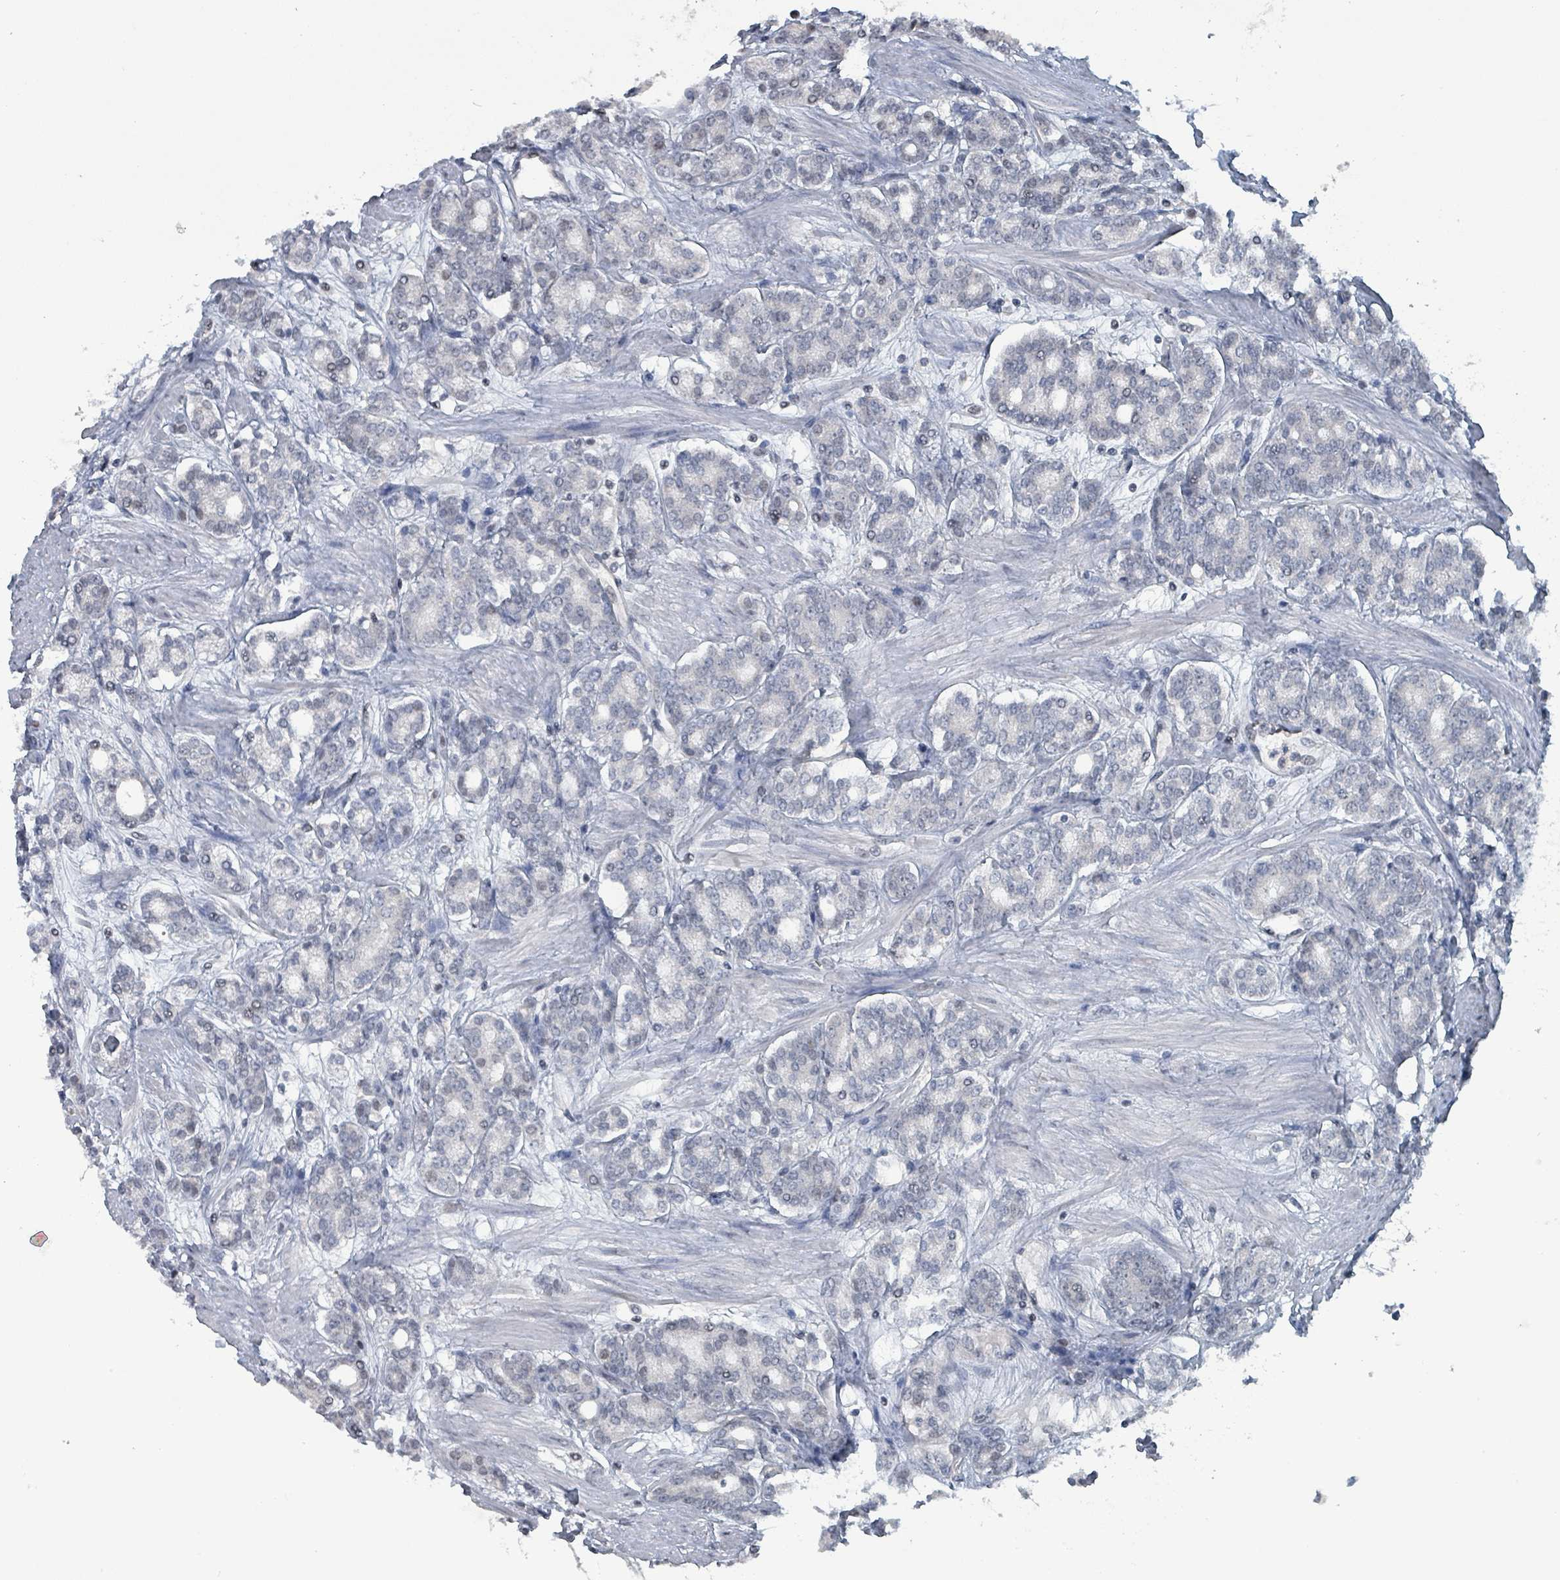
{"staining": {"intensity": "negative", "quantity": "none", "location": "none"}, "tissue": "prostate cancer", "cell_type": "Tumor cells", "image_type": "cancer", "snomed": [{"axis": "morphology", "description": "Adenocarcinoma, High grade"}, {"axis": "topography", "description": "Prostate"}], "caption": "A photomicrograph of prostate cancer stained for a protein exhibits no brown staining in tumor cells.", "gene": "BIVM", "patient": {"sex": "male", "age": 62}}